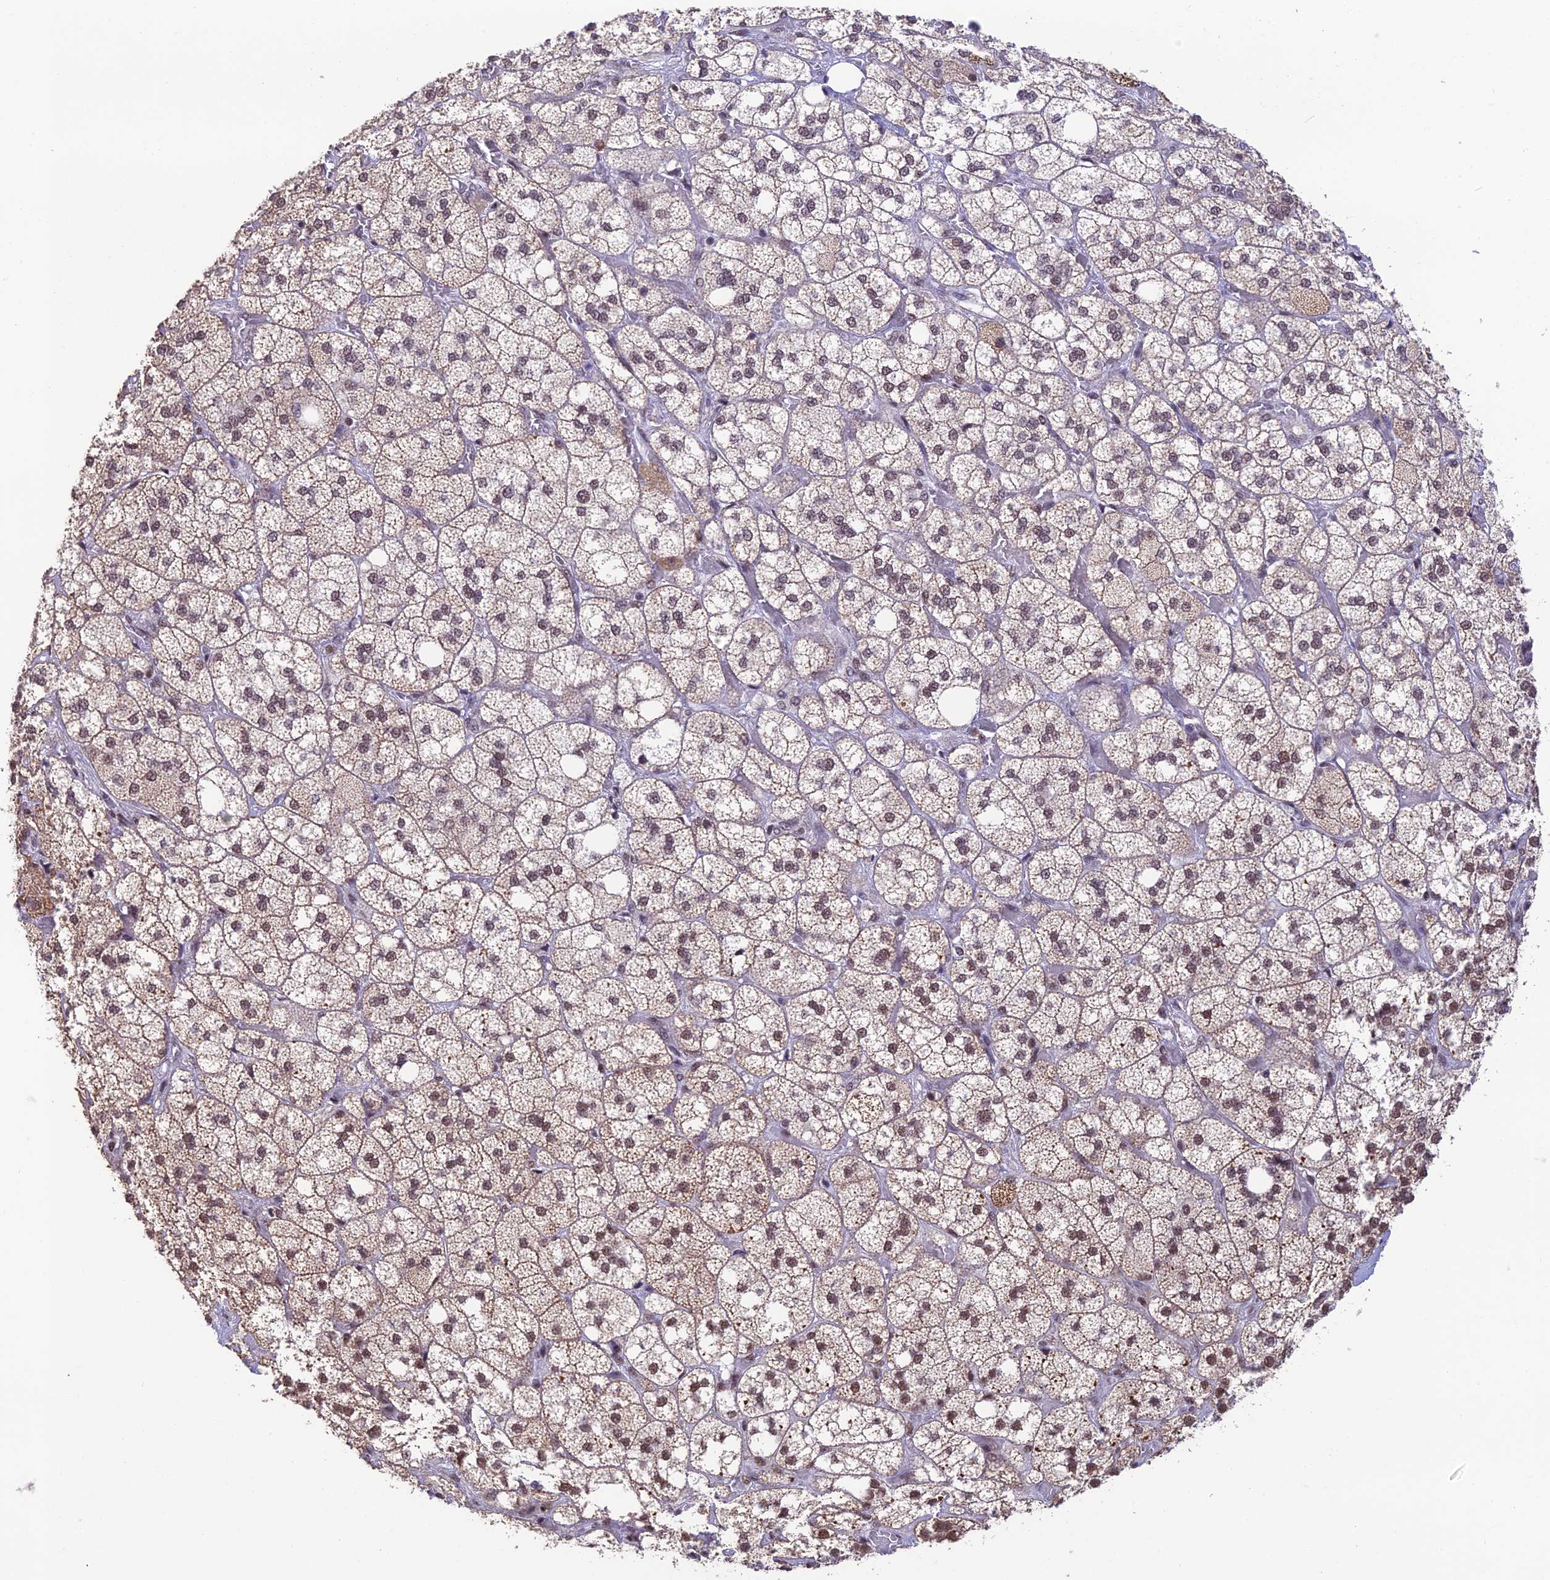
{"staining": {"intensity": "weak", "quantity": "25%-75%", "location": "nuclear"}, "tissue": "adrenal gland", "cell_type": "Glandular cells", "image_type": "normal", "snomed": [{"axis": "morphology", "description": "Normal tissue, NOS"}, {"axis": "topography", "description": "Adrenal gland"}], "caption": "Glandular cells exhibit weak nuclear staining in approximately 25%-75% of cells in benign adrenal gland.", "gene": "THOC7", "patient": {"sex": "male", "age": 61}}